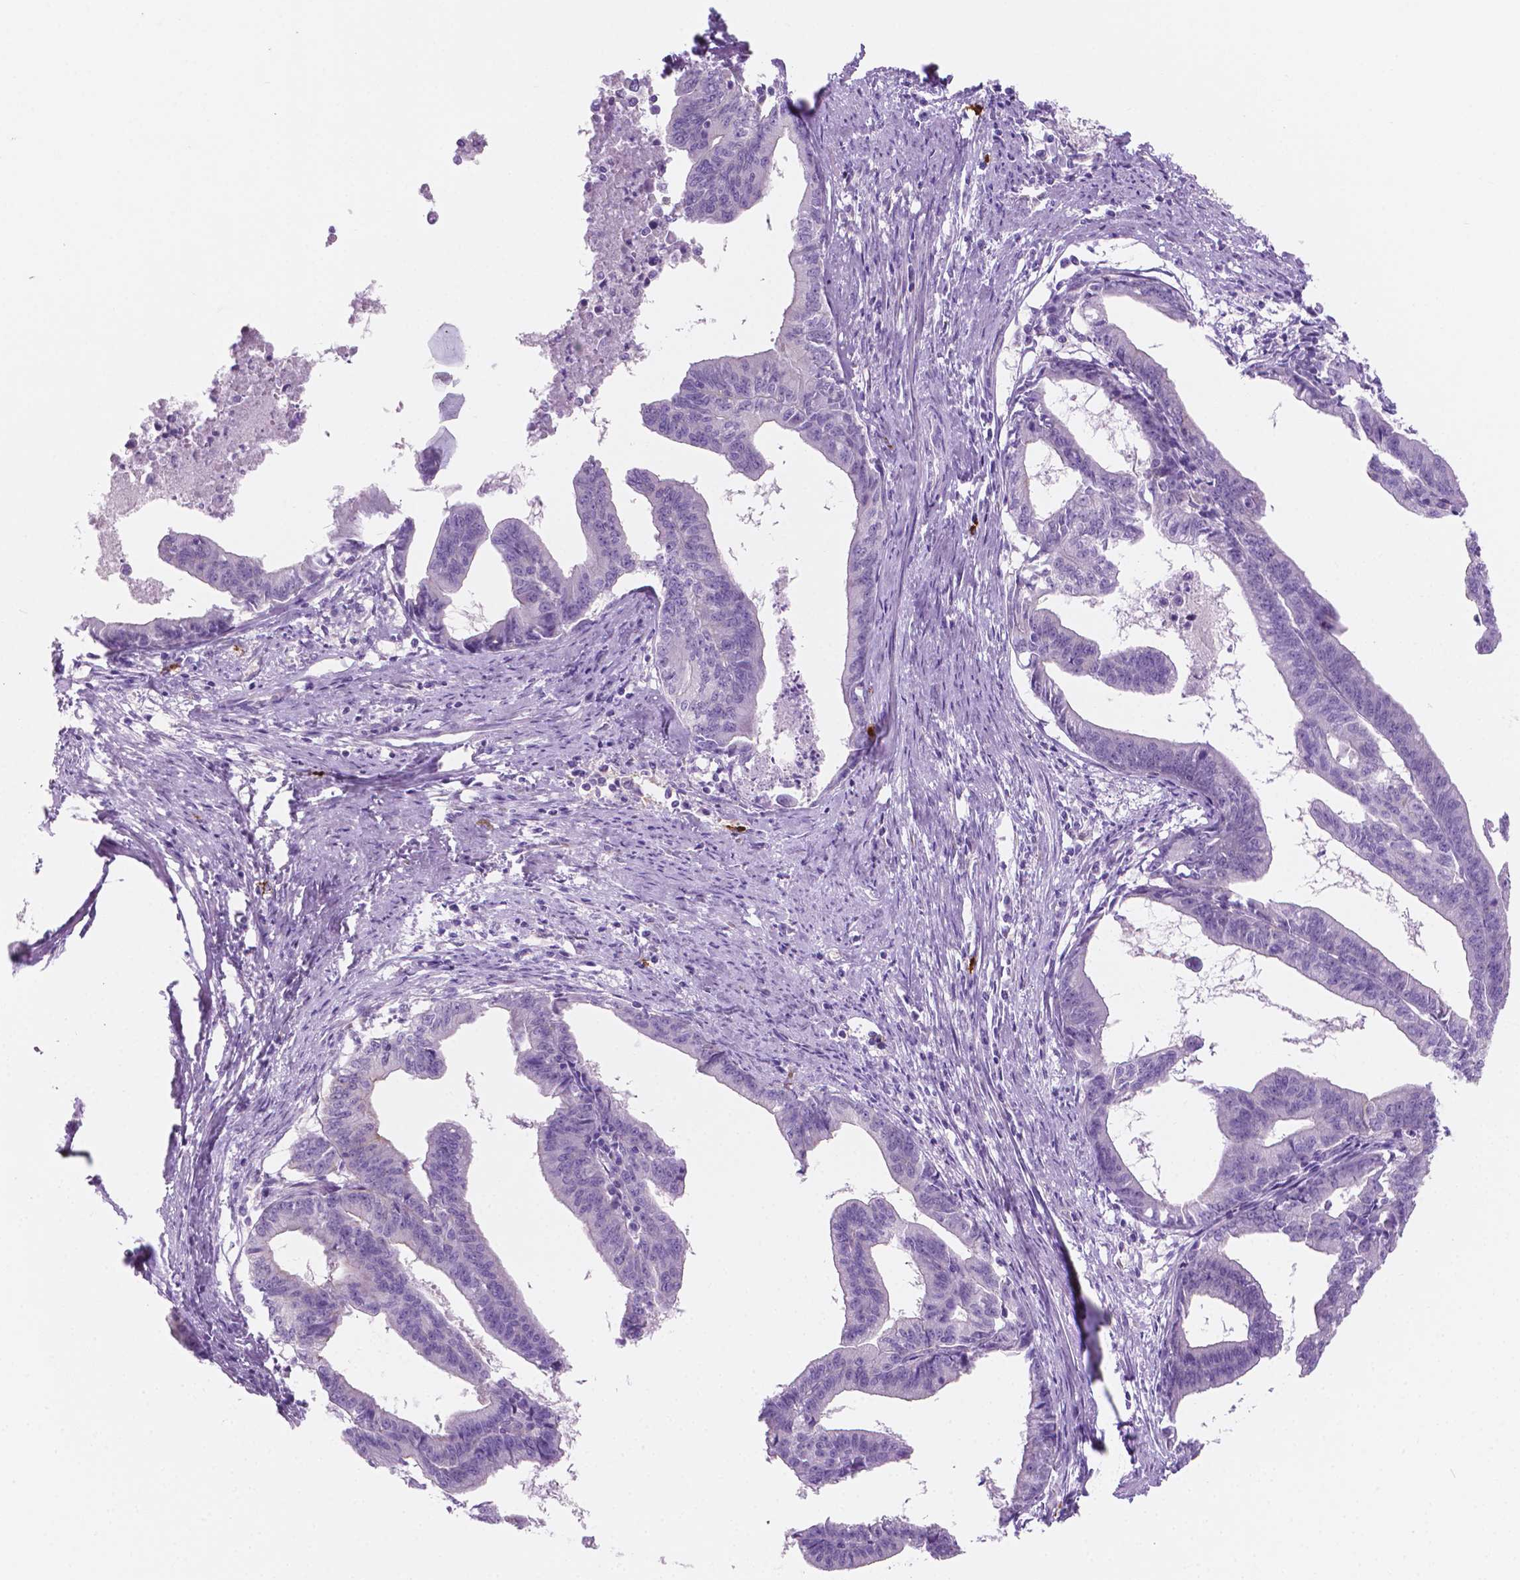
{"staining": {"intensity": "negative", "quantity": "none", "location": "none"}, "tissue": "endometrial cancer", "cell_type": "Tumor cells", "image_type": "cancer", "snomed": [{"axis": "morphology", "description": "Adenocarcinoma, NOS"}, {"axis": "topography", "description": "Endometrium"}], "caption": "Immunohistochemical staining of adenocarcinoma (endometrial) shows no significant expression in tumor cells.", "gene": "EPPK1", "patient": {"sex": "female", "age": 65}}